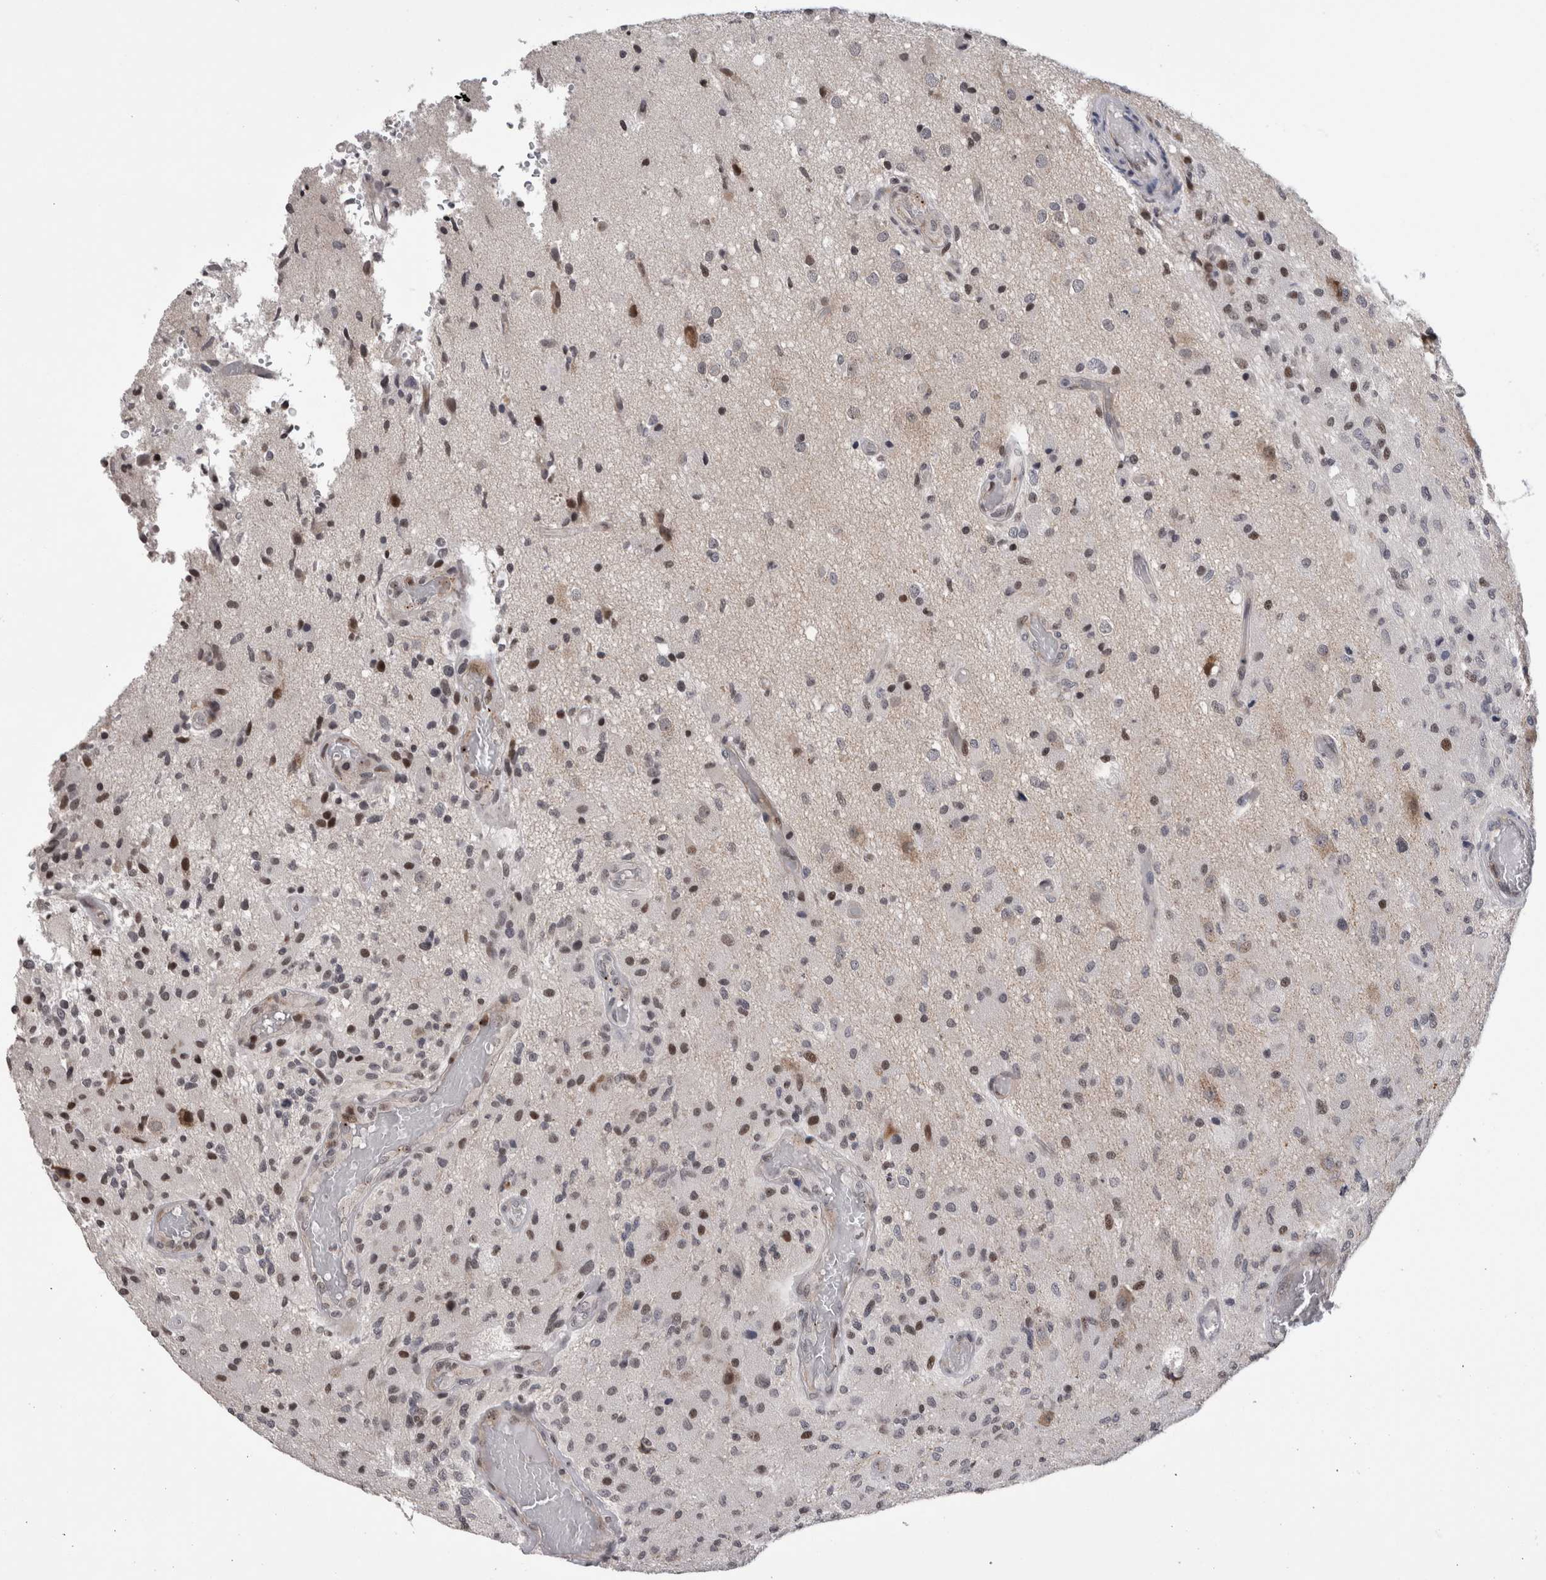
{"staining": {"intensity": "weak", "quantity": "<25%", "location": "nuclear"}, "tissue": "glioma", "cell_type": "Tumor cells", "image_type": "cancer", "snomed": [{"axis": "morphology", "description": "Normal tissue, NOS"}, {"axis": "morphology", "description": "Glioma, malignant, High grade"}, {"axis": "topography", "description": "Cerebral cortex"}], "caption": "Human glioma stained for a protein using IHC exhibits no staining in tumor cells.", "gene": "ZBTB11", "patient": {"sex": "male", "age": 77}}